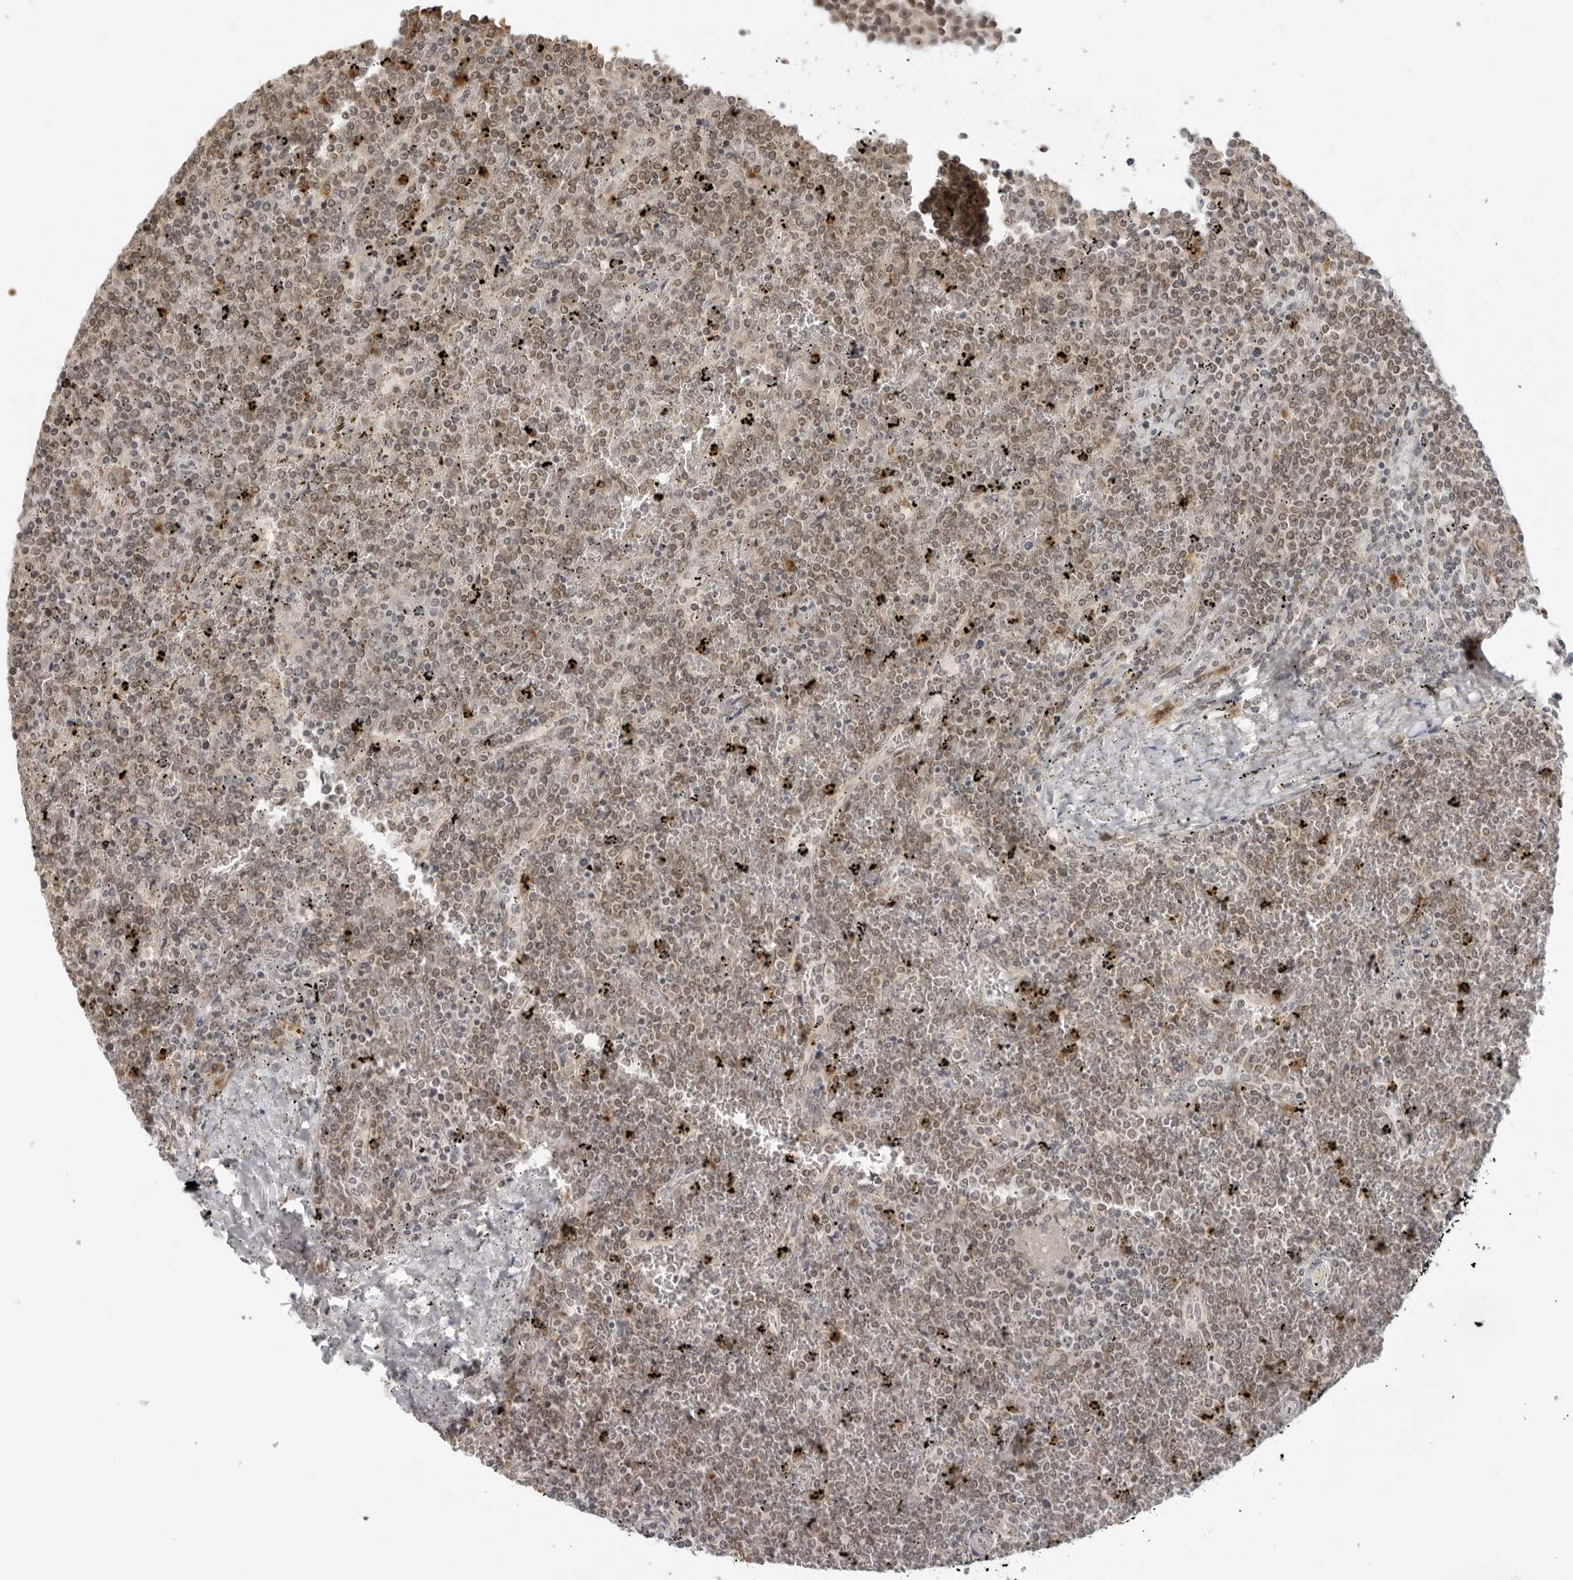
{"staining": {"intensity": "weak", "quantity": "<25%", "location": "nuclear"}, "tissue": "lymphoma", "cell_type": "Tumor cells", "image_type": "cancer", "snomed": [{"axis": "morphology", "description": "Malignant lymphoma, non-Hodgkin's type, Low grade"}, {"axis": "topography", "description": "Spleen"}], "caption": "This histopathology image is of lymphoma stained with immunohistochemistry to label a protein in brown with the nuclei are counter-stained blue. There is no expression in tumor cells.", "gene": "SUGCT", "patient": {"sex": "female", "age": 19}}